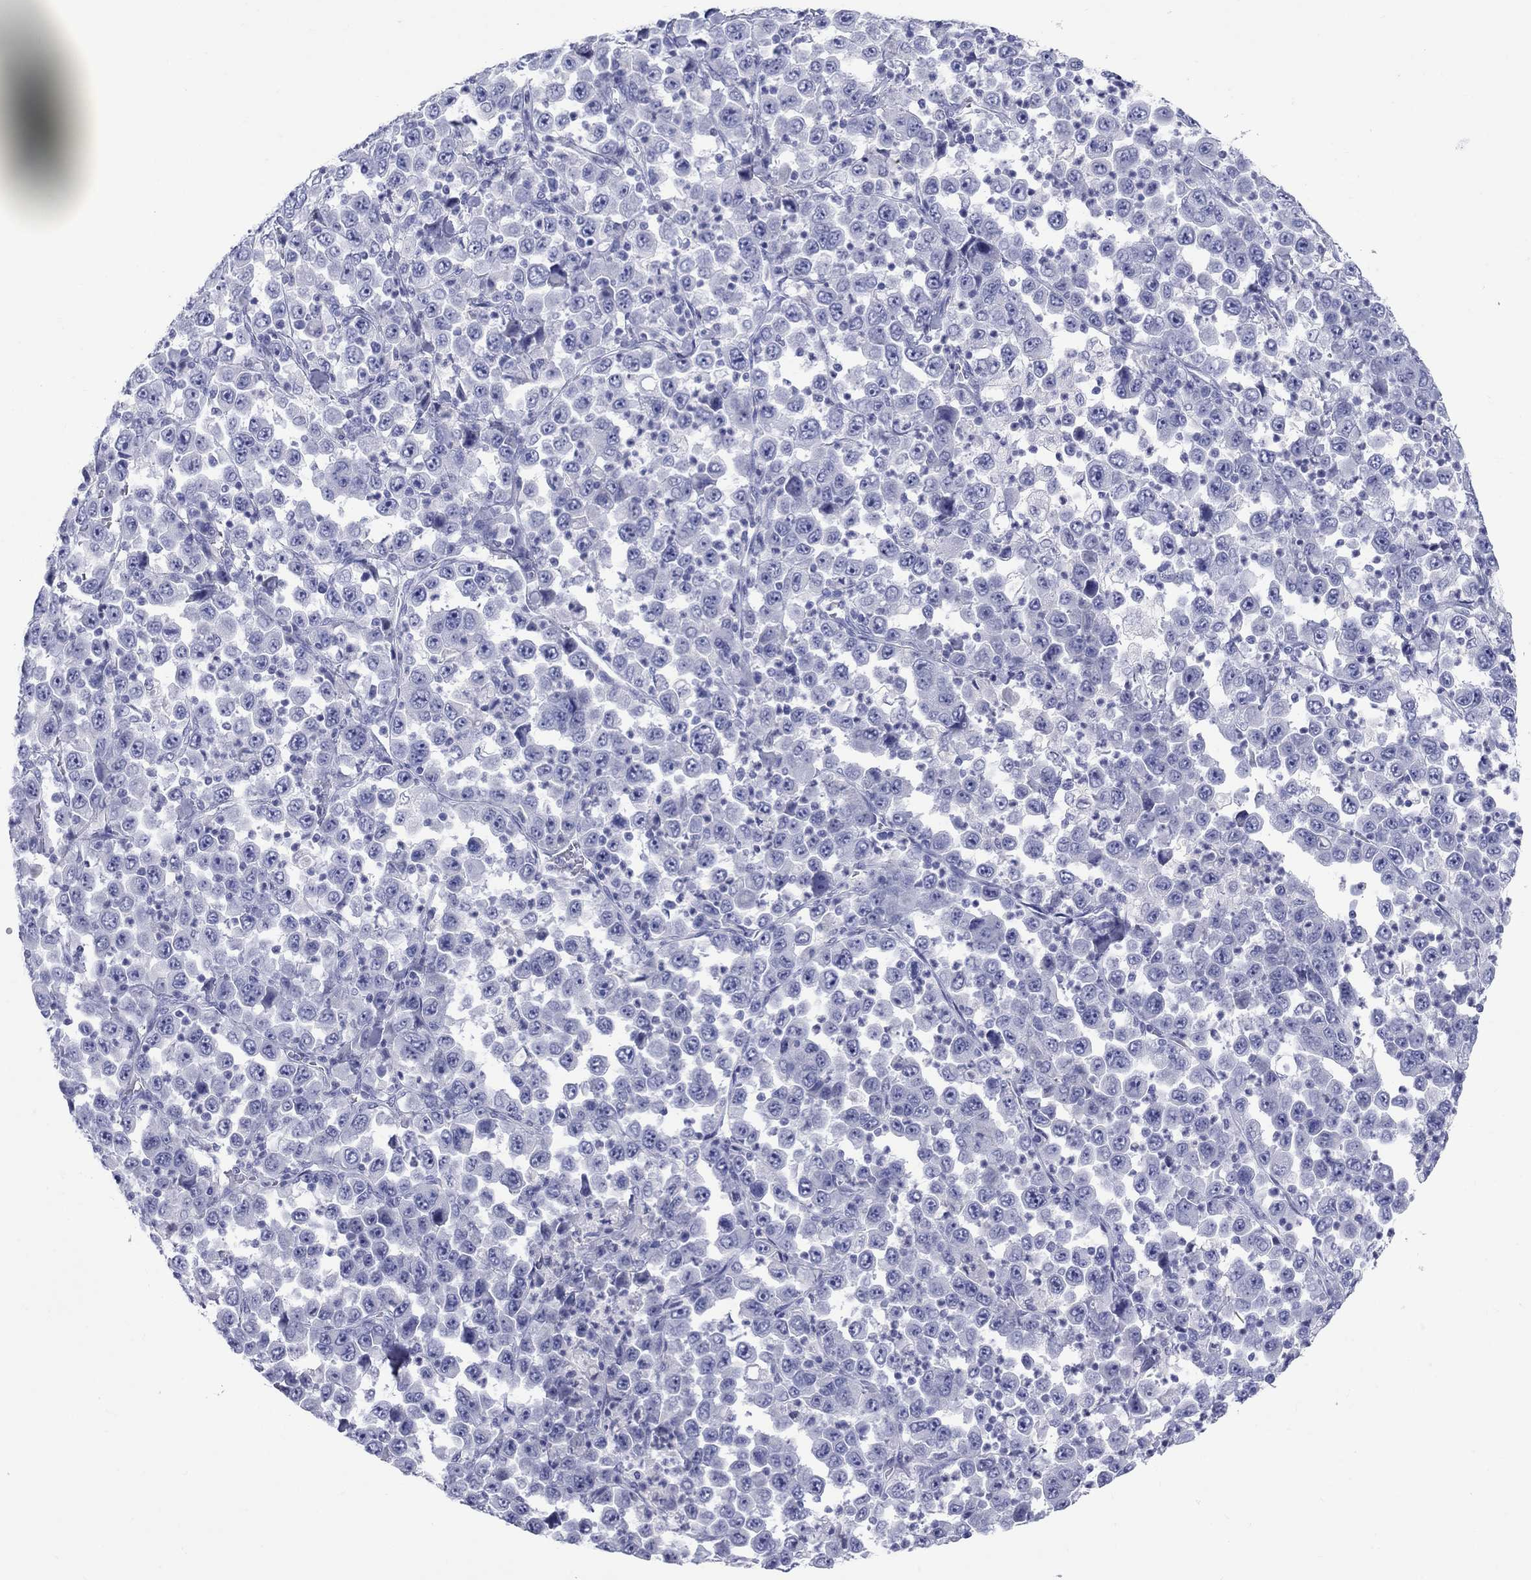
{"staining": {"intensity": "negative", "quantity": "none", "location": "none"}, "tissue": "stomach cancer", "cell_type": "Tumor cells", "image_type": "cancer", "snomed": [{"axis": "morphology", "description": "Normal tissue, NOS"}, {"axis": "morphology", "description": "Adenocarcinoma, NOS"}, {"axis": "topography", "description": "Stomach, upper"}, {"axis": "topography", "description": "Stomach"}], "caption": "Human adenocarcinoma (stomach) stained for a protein using IHC reveals no positivity in tumor cells.", "gene": "ATP4A", "patient": {"sex": "male", "age": 59}}